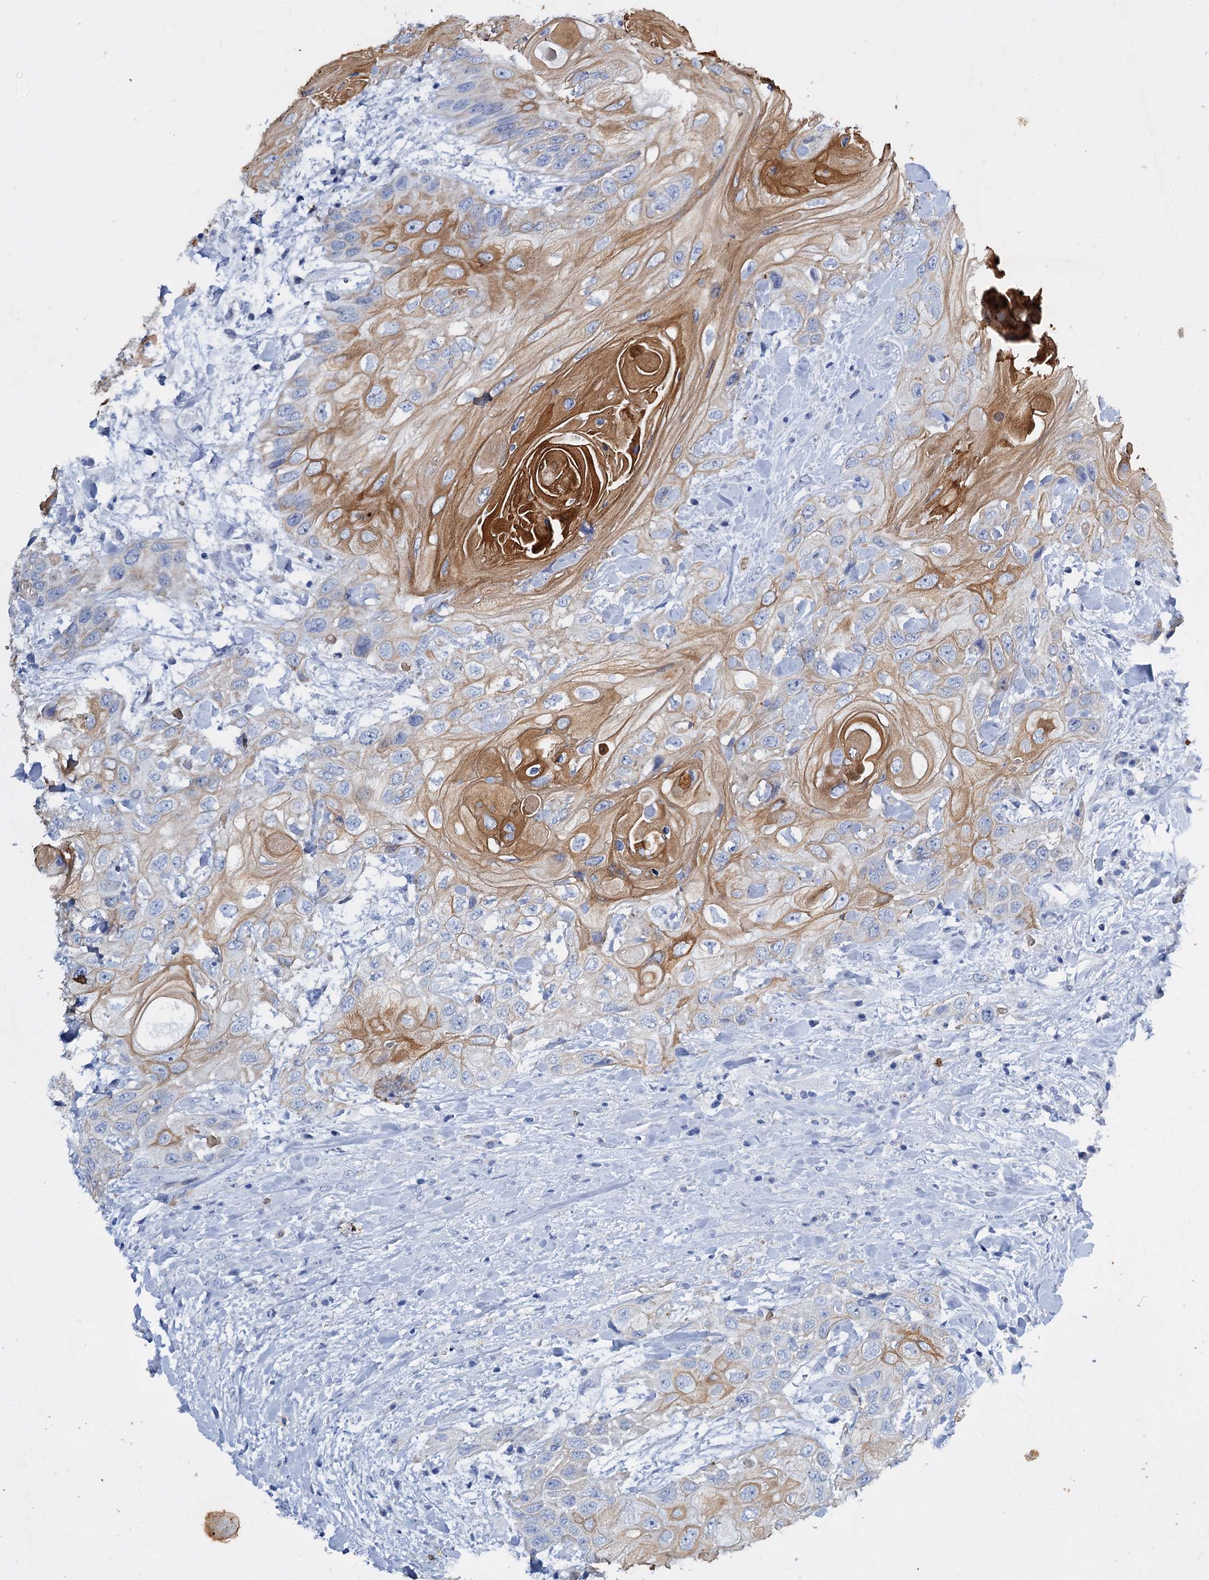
{"staining": {"intensity": "moderate", "quantity": "25%-75%", "location": "cytoplasmic/membranous"}, "tissue": "head and neck cancer", "cell_type": "Tumor cells", "image_type": "cancer", "snomed": [{"axis": "morphology", "description": "Squamous cell carcinoma, NOS"}, {"axis": "topography", "description": "Head-Neck"}], "caption": "Head and neck squamous cell carcinoma stained for a protein (brown) shows moderate cytoplasmic/membranous positive expression in about 25%-75% of tumor cells.", "gene": "FAAP20", "patient": {"sex": "female", "age": 43}}